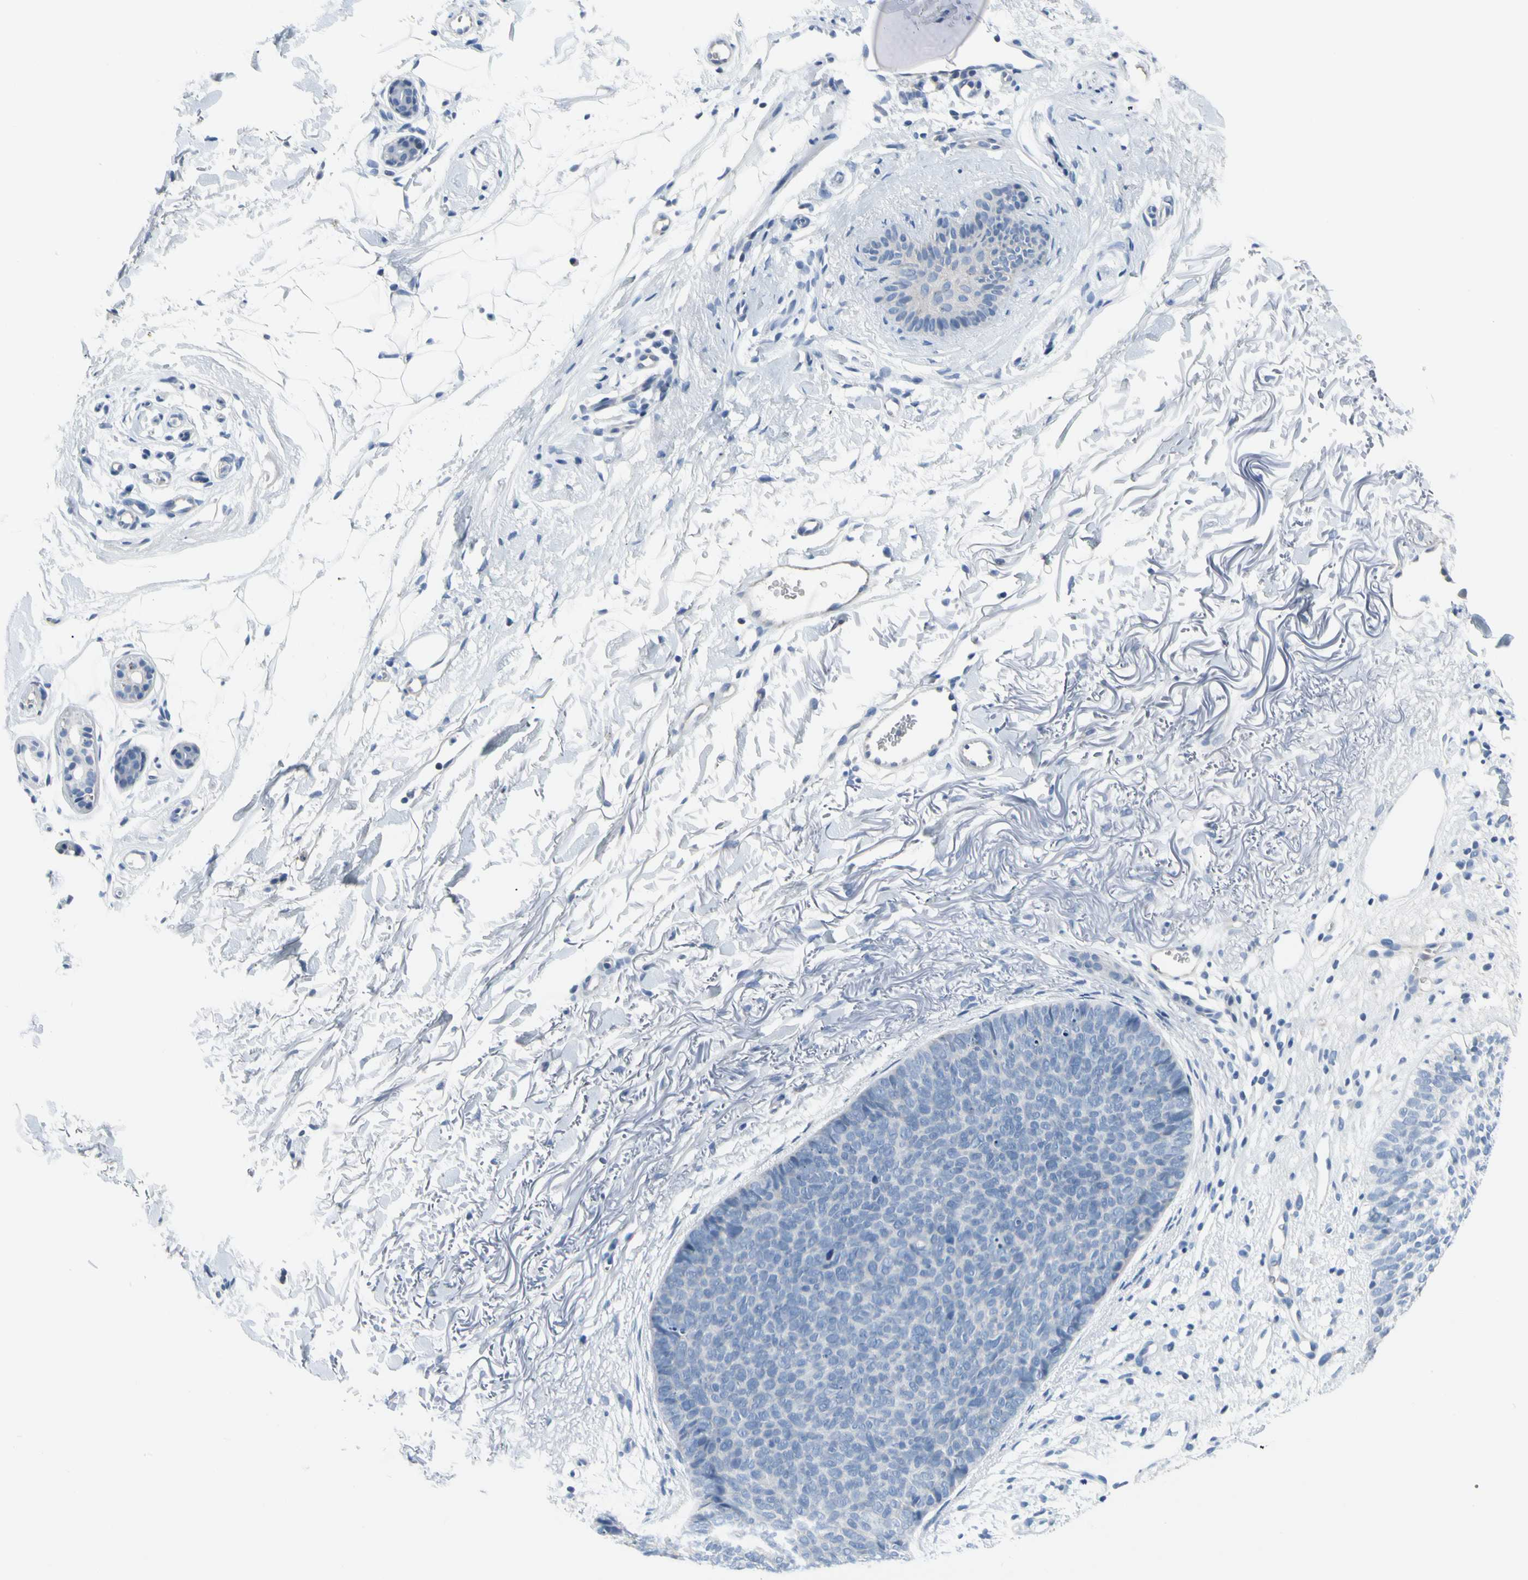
{"staining": {"intensity": "negative", "quantity": "none", "location": "none"}, "tissue": "skin cancer", "cell_type": "Tumor cells", "image_type": "cancer", "snomed": [{"axis": "morphology", "description": "Basal cell carcinoma"}, {"axis": "topography", "description": "Skin"}], "caption": "Histopathology image shows no significant protein staining in tumor cells of skin basal cell carcinoma. (DAB immunohistochemistry (IHC) visualized using brightfield microscopy, high magnification).", "gene": "MUC5B", "patient": {"sex": "female", "age": 70}}